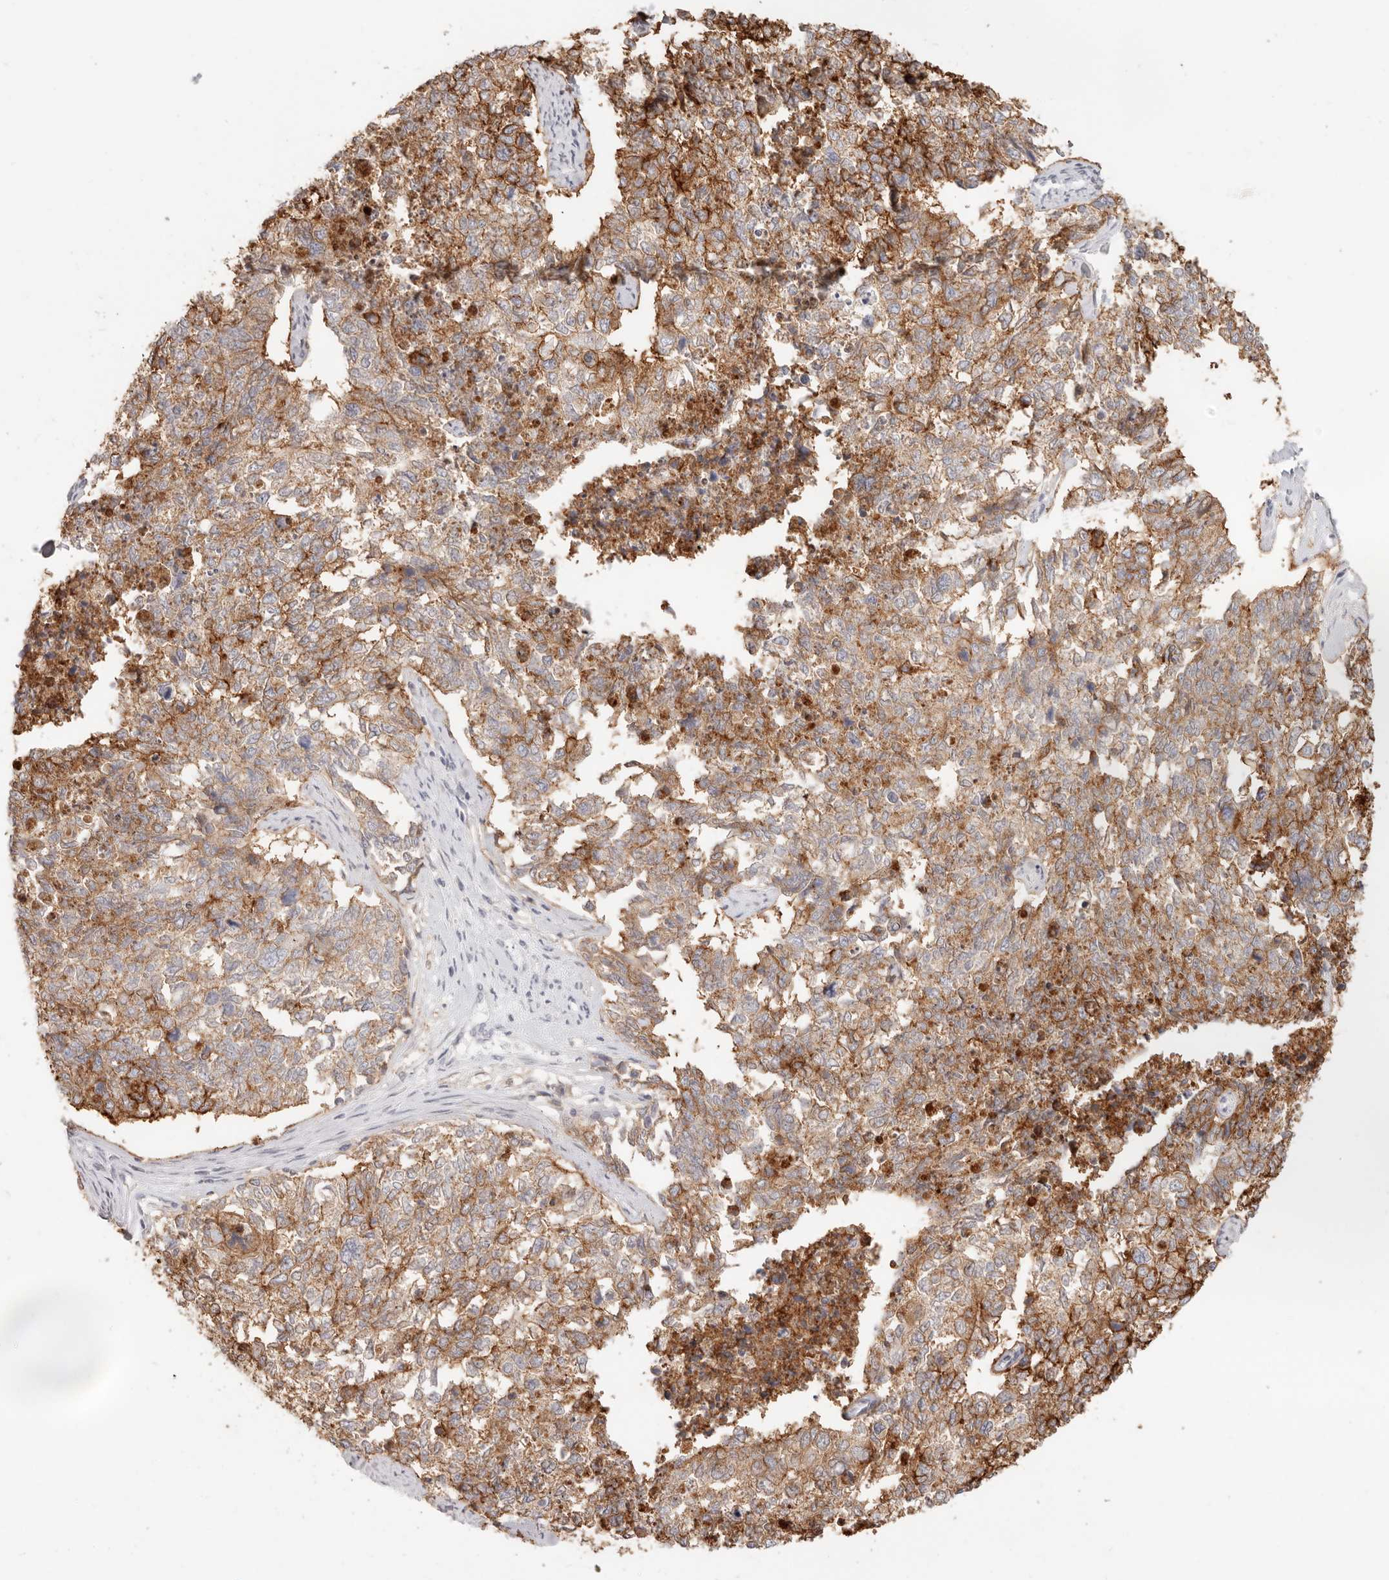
{"staining": {"intensity": "moderate", "quantity": ">75%", "location": "cytoplasmic/membranous"}, "tissue": "cervical cancer", "cell_type": "Tumor cells", "image_type": "cancer", "snomed": [{"axis": "morphology", "description": "Squamous cell carcinoma, NOS"}, {"axis": "topography", "description": "Cervix"}], "caption": "This image demonstrates cervical cancer (squamous cell carcinoma) stained with IHC to label a protein in brown. The cytoplasmic/membranous of tumor cells show moderate positivity for the protein. Nuclei are counter-stained blue.", "gene": "EPCAM", "patient": {"sex": "female", "age": 63}}